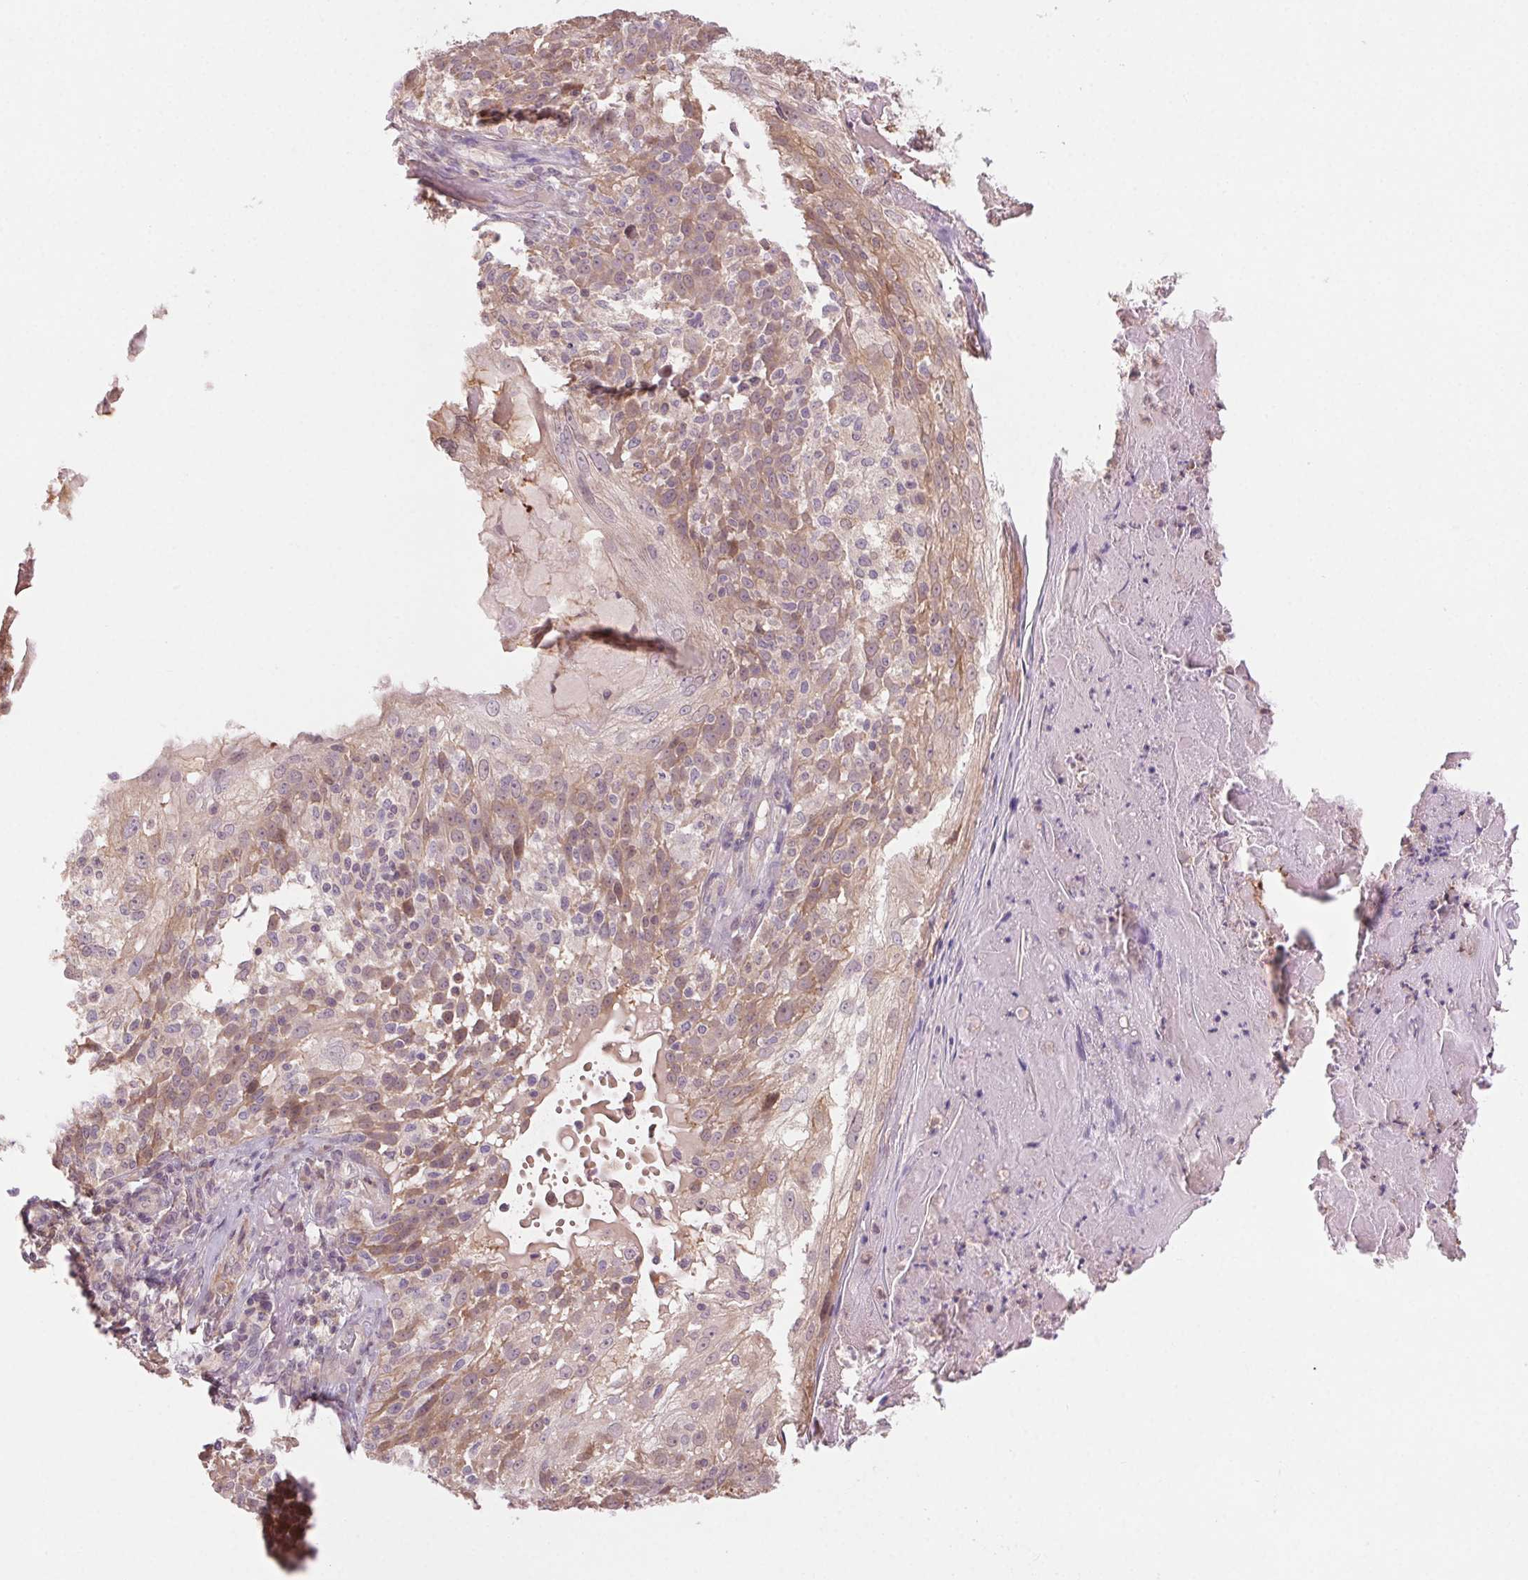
{"staining": {"intensity": "weak", "quantity": "25%-75%", "location": "cytoplasmic/membranous"}, "tissue": "skin cancer", "cell_type": "Tumor cells", "image_type": "cancer", "snomed": [{"axis": "morphology", "description": "Normal tissue, NOS"}, {"axis": "morphology", "description": "Squamous cell carcinoma, NOS"}, {"axis": "topography", "description": "Skin"}], "caption": "Skin cancer (squamous cell carcinoma) was stained to show a protein in brown. There is low levels of weak cytoplasmic/membranous staining in approximately 25%-75% of tumor cells. Using DAB (3,3'-diaminobenzidine) (brown) and hematoxylin (blue) stains, captured at high magnification using brightfield microscopy.", "gene": "HHLA2", "patient": {"sex": "female", "age": 83}}